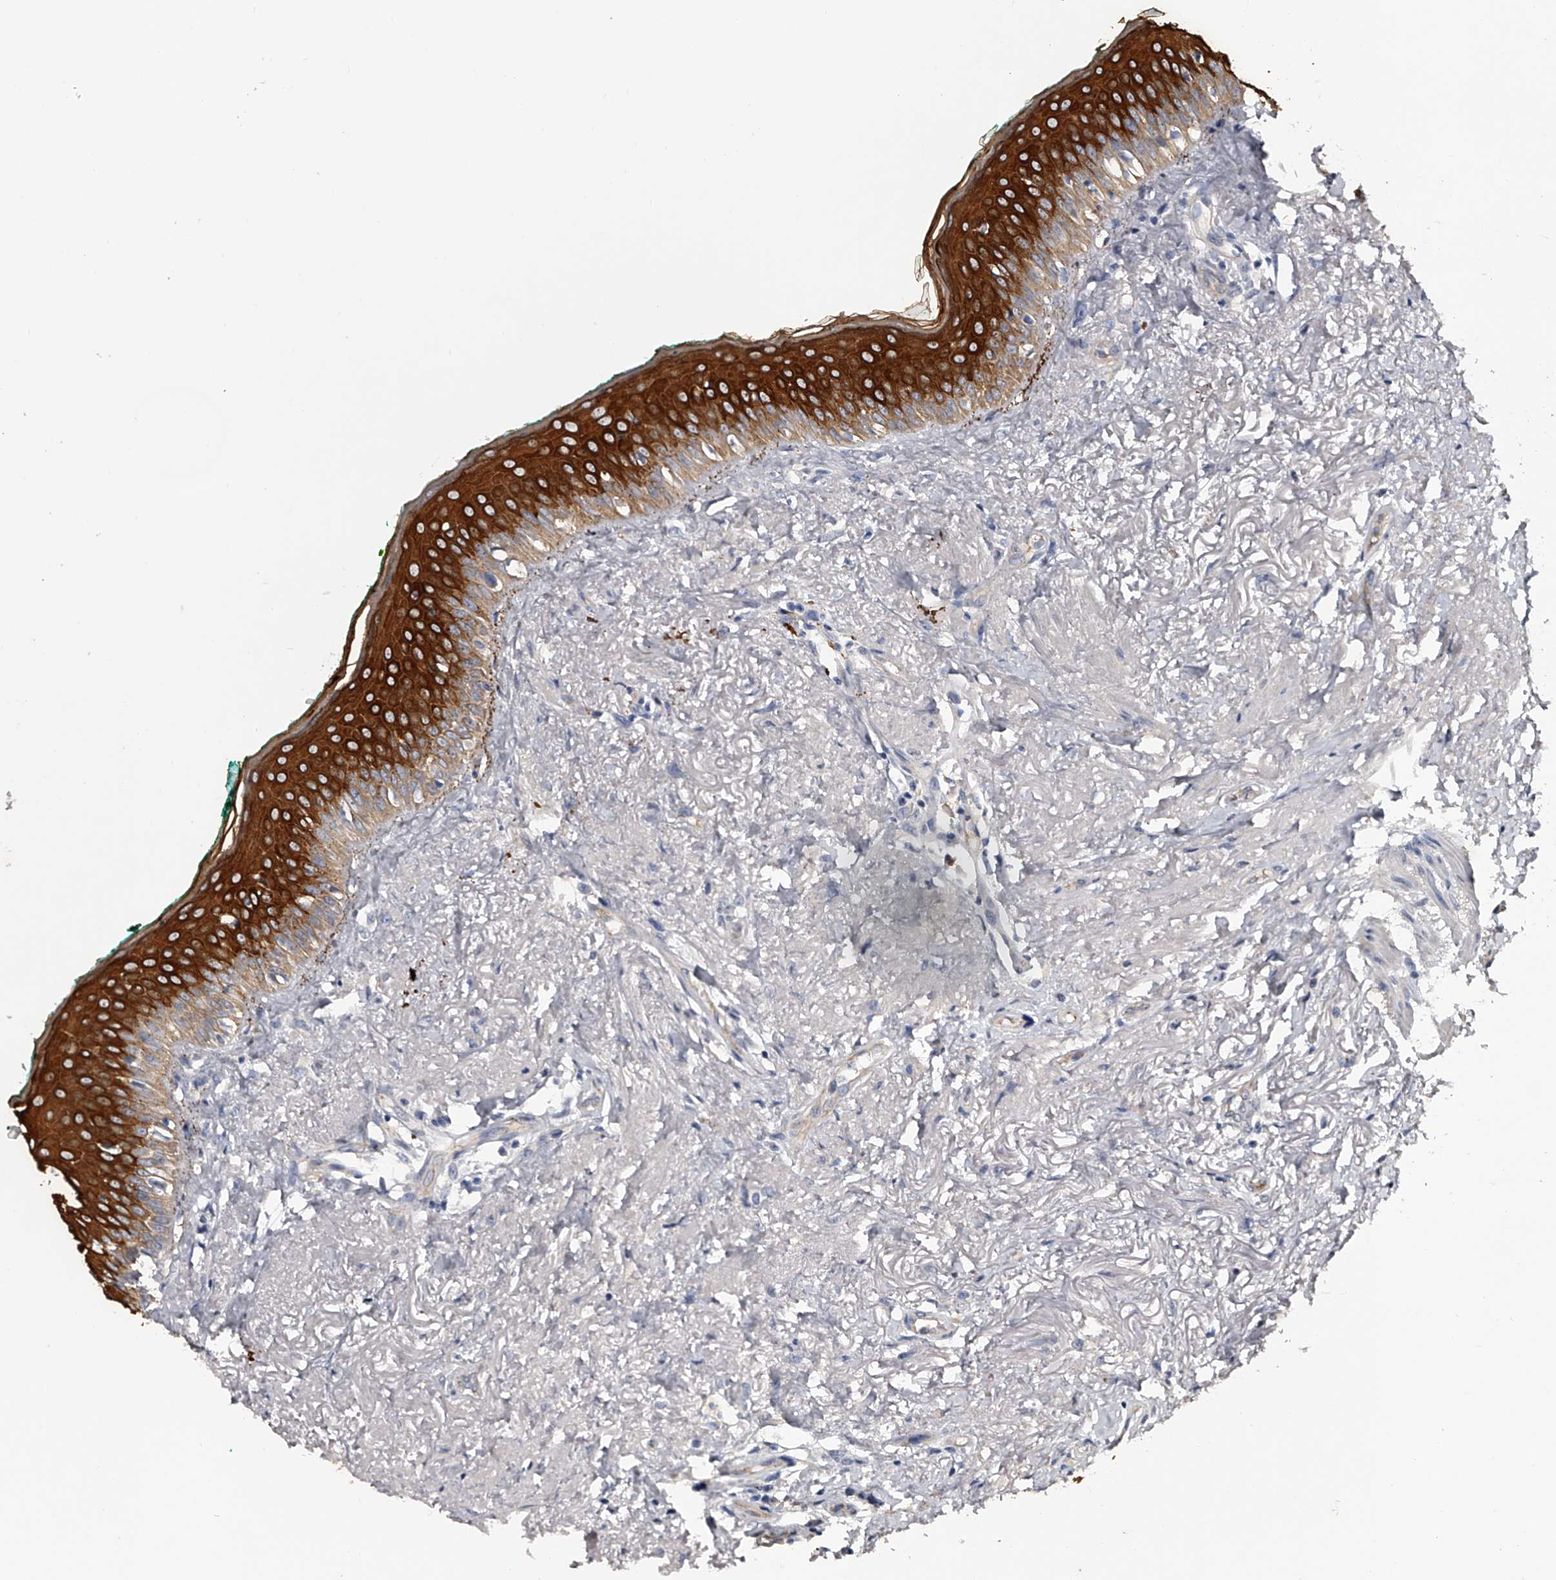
{"staining": {"intensity": "strong", "quantity": "25%-75%", "location": "cytoplasmic/membranous"}, "tissue": "oral mucosa", "cell_type": "Squamous epithelial cells", "image_type": "normal", "snomed": [{"axis": "morphology", "description": "Normal tissue, NOS"}, {"axis": "topography", "description": "Oral tissue"}], "caption": "Protein analysis of benign oral mucosa displays strong cytoplasmic/membranous expression in about 25%-75% of squamous epithelial cells.", "gene": "MDN1", "patient": {"sex": "female", "age": 70}}